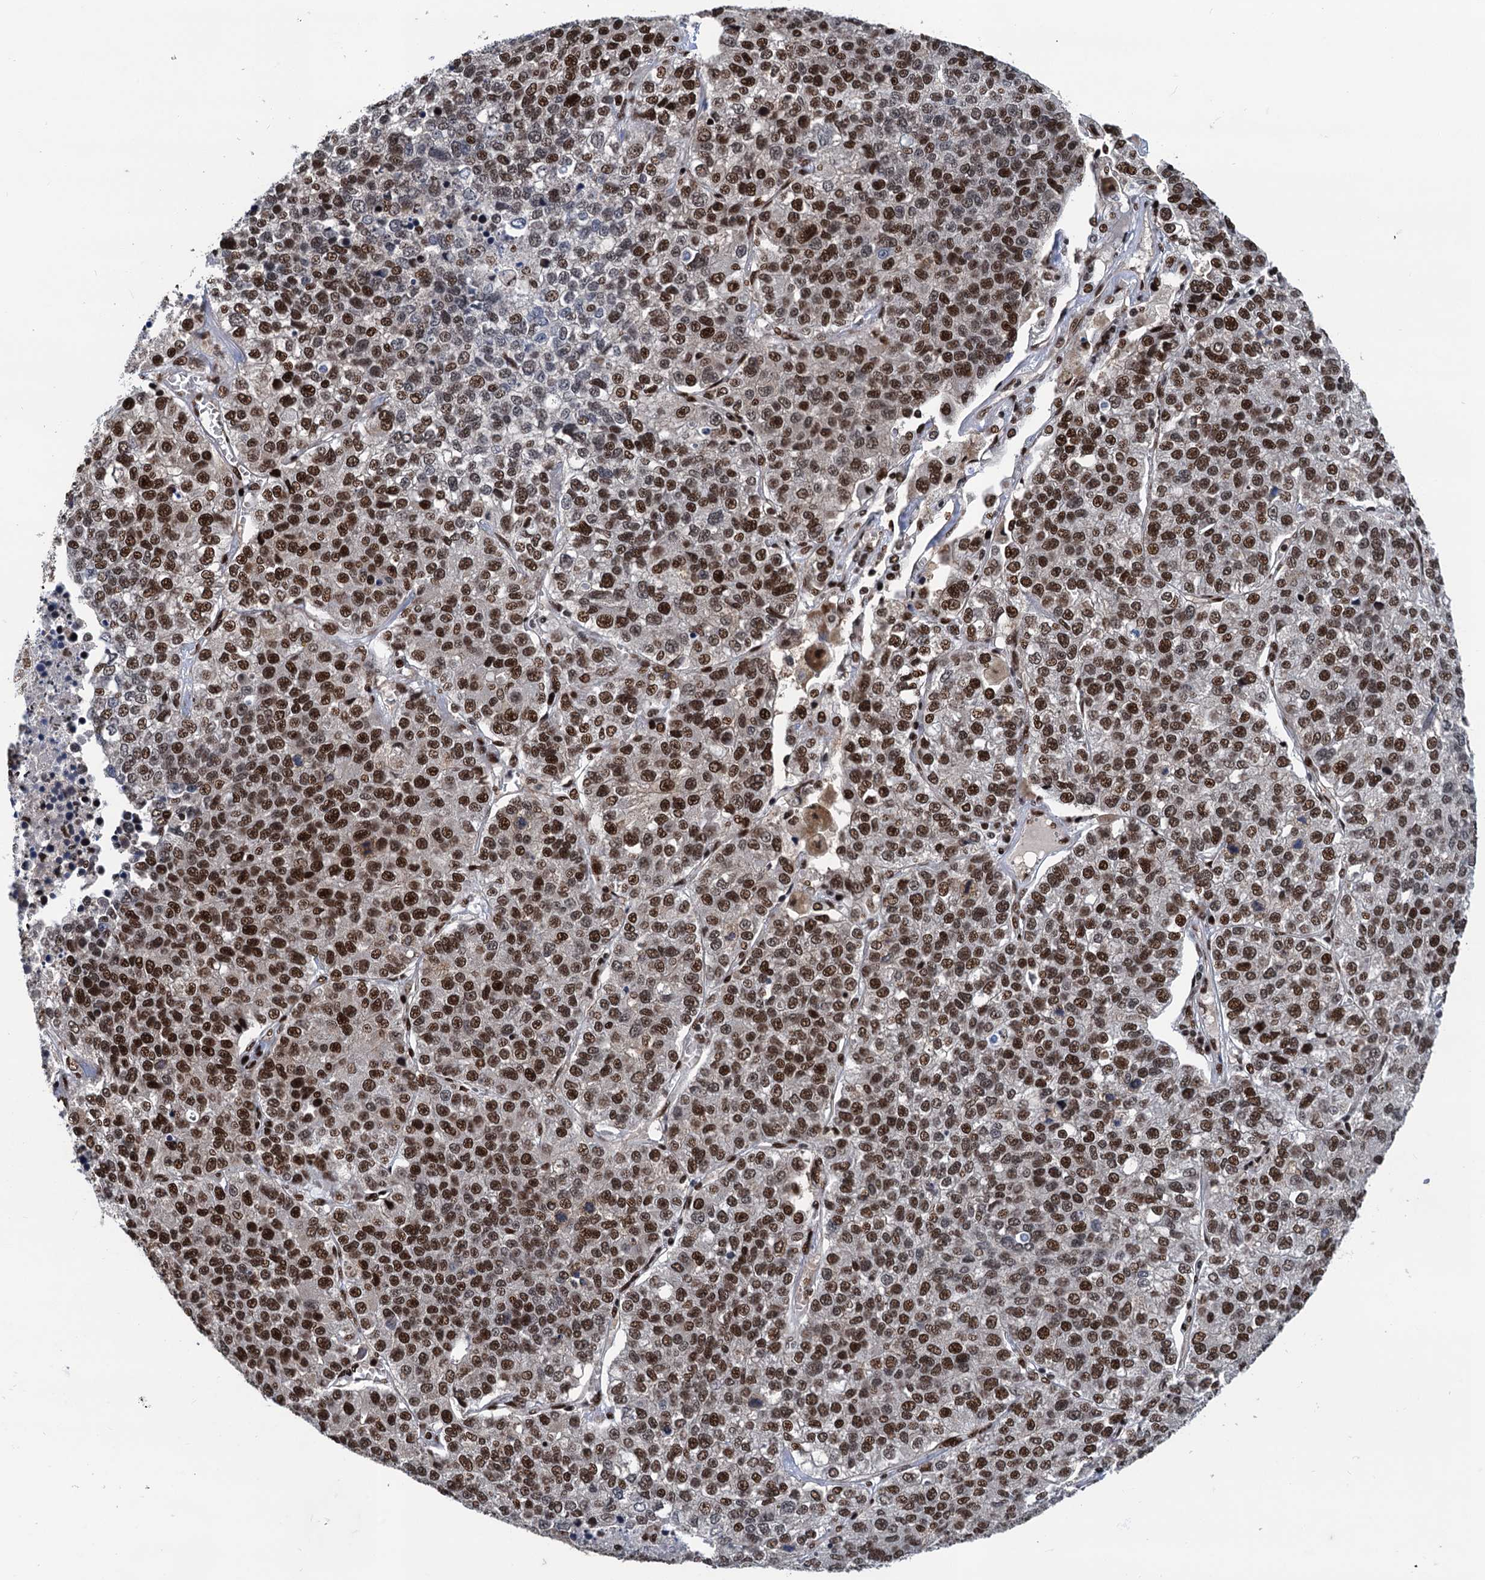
{"staining": {"intensity": "moderate", "quantity": ">75%", "location": "nuclear"}, "tissue": "lung cancer", "cell_type": "Tumor cells", "image_type": "cancer", "snomed": [{"axis": "morphology", "description": "Adenocarcinoma, NOS"}, {"axis": "topography", "description": "Lung"}], "caption": "Protein staining by IHC exhibits moderate nuclear expression in approximately >75% of tumor cells in lung cancer.", "gene": "PPP4R1", "patient": {"sex": "male", "age": 49}}